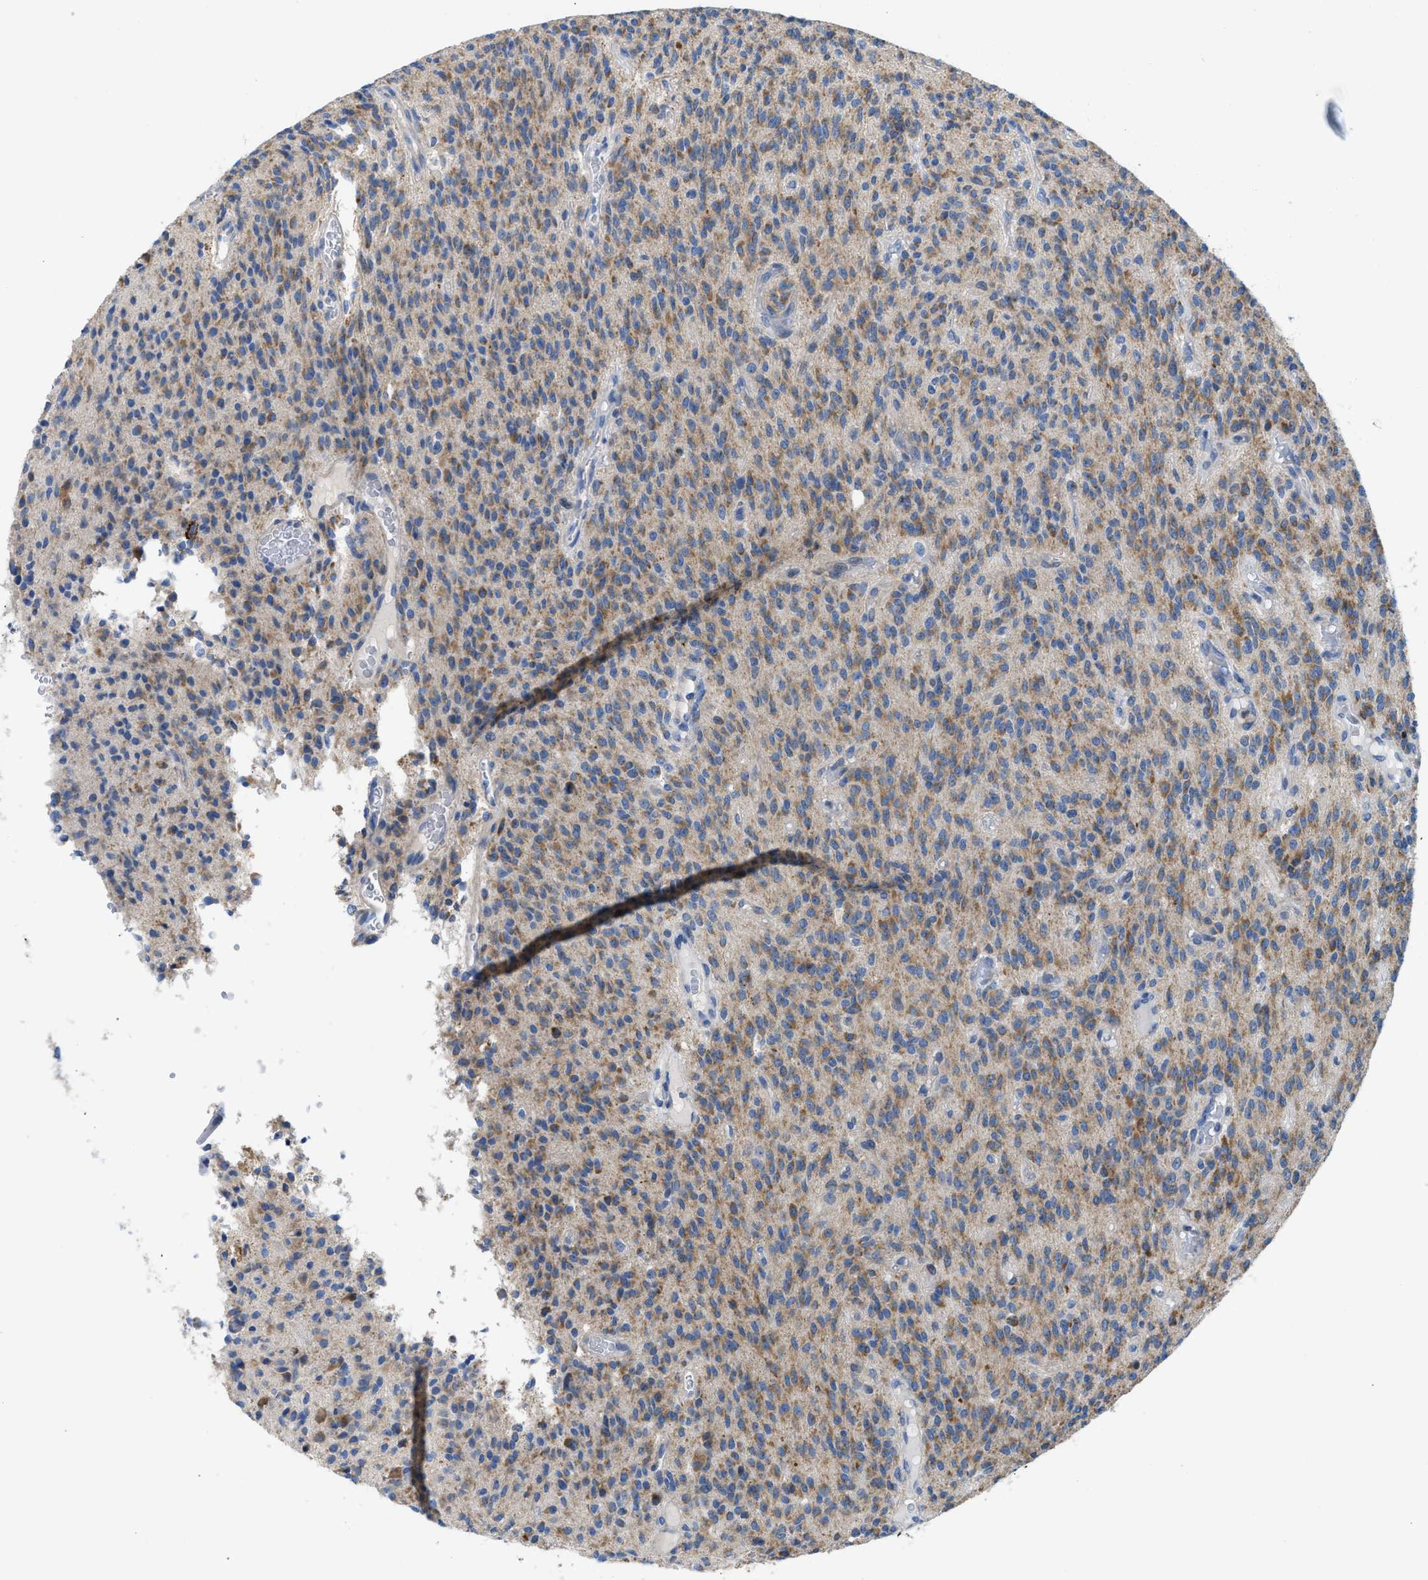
{"staining": {"intensity": "moderate", "quantity": ">75%", "location": "cytoplasmic/membranous"}, "tissue": "glioma", "cell_type": "Tumor cells", "image_type": "cancer", "snomed": [{"axis": "morphology", "description": "Glioma, malignant, High grade"}, {"axis": "topography", "description": "Brain"}], "caption": "Protein staining of glioma tissue reveals moderate cytoplasmic/membranous positivity in about >75% of tumor cells.", "gene": "SLC25A13", "patient": {"sex": "male", "age": 34}}